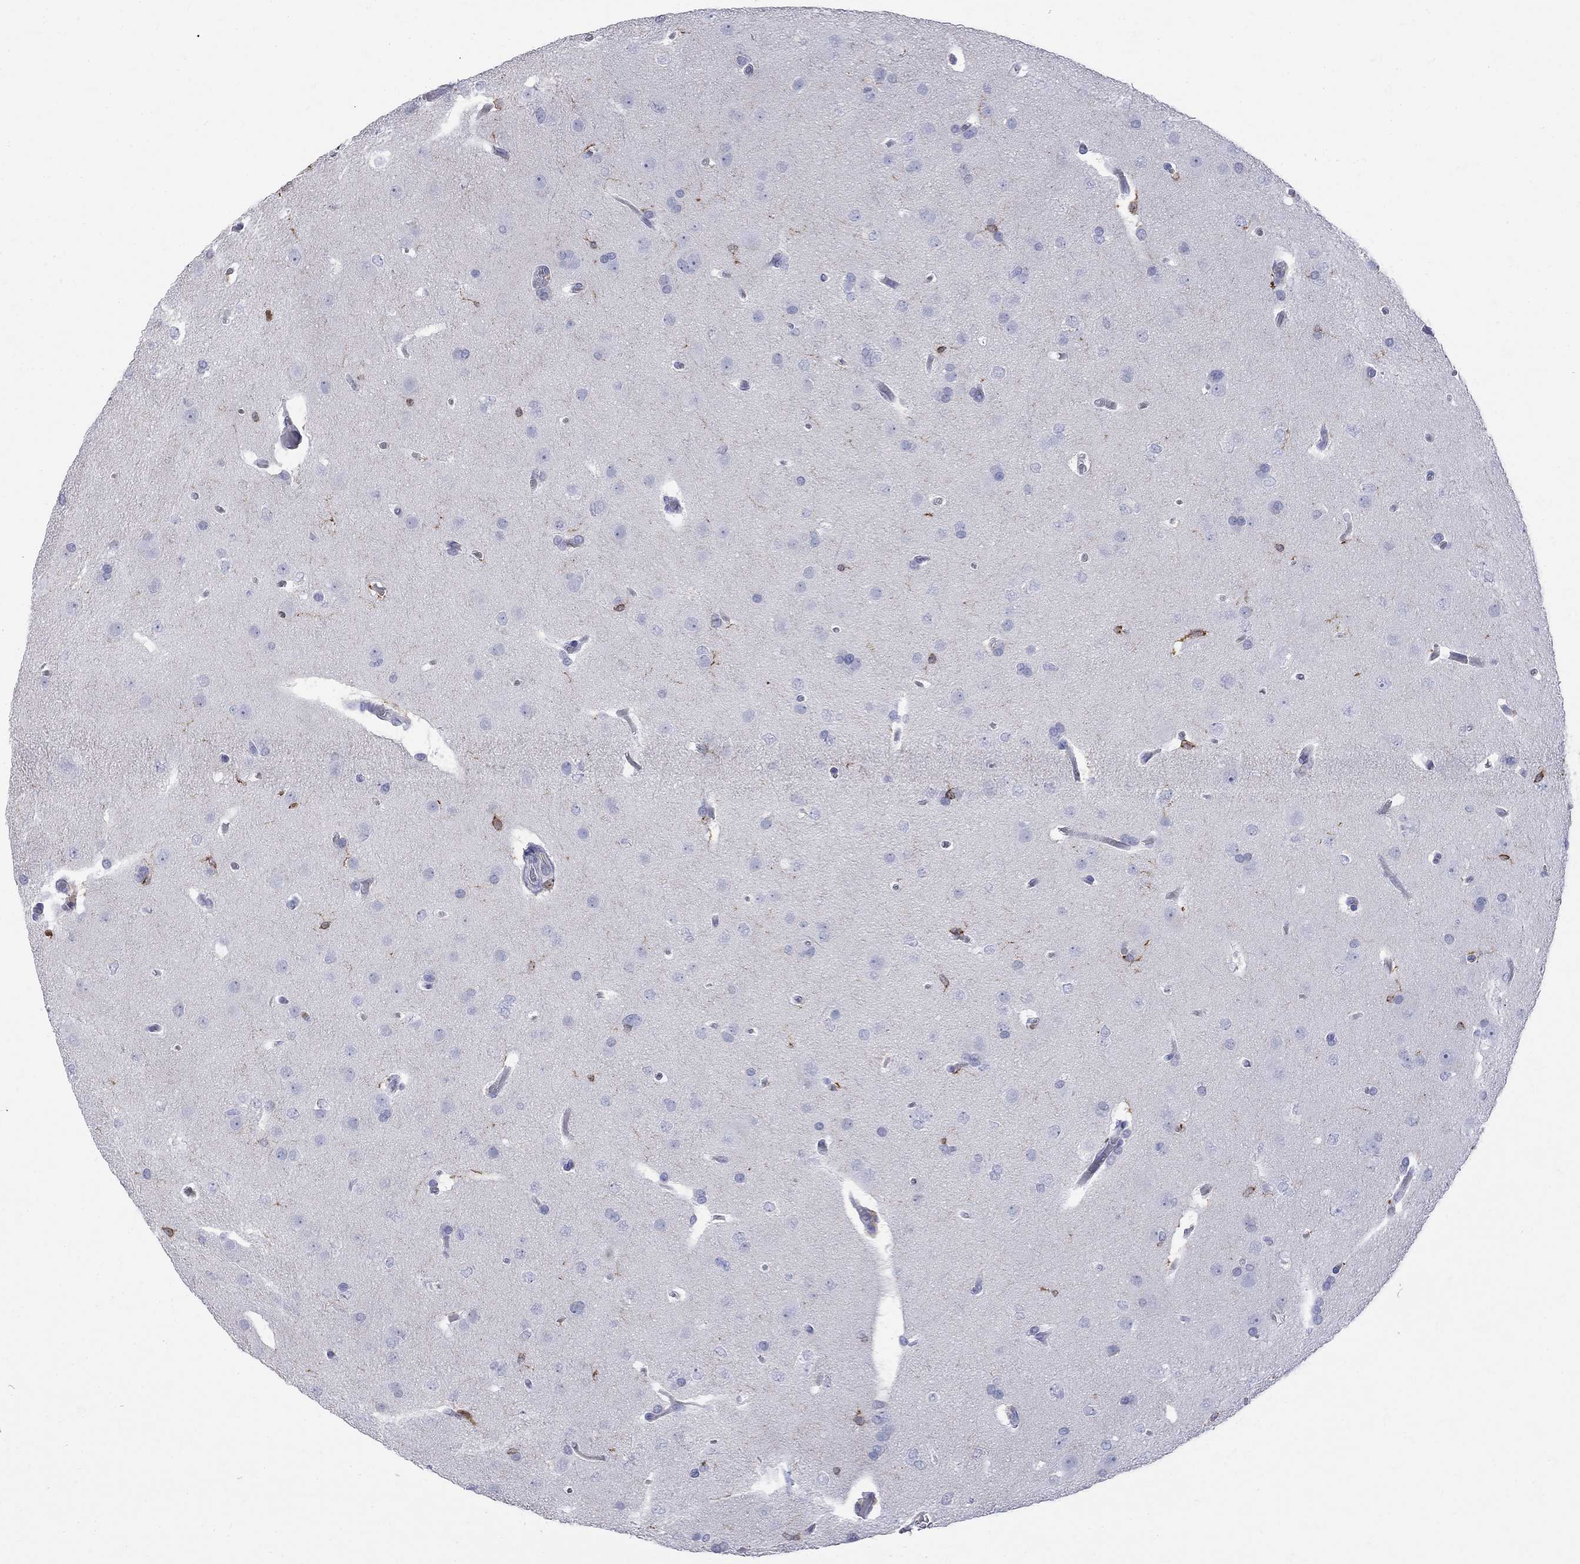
{"staining": {"intensity": "negative", "quantity": "none", "location": "none"}, "tissue": "glioma", "cell_type": "Tumor cells", "image_type": "cancer", "snomed": [{"axis": "morphology", "description": "Glioma, malignant, Low grade"}, {"axis": "topography", "description": "Brain"}], "caption": "This is an IHC image of glioma. There is no expression in tumor cells.", "gene": "ABI3", "patient": {"sex": "female", "age": 32}}